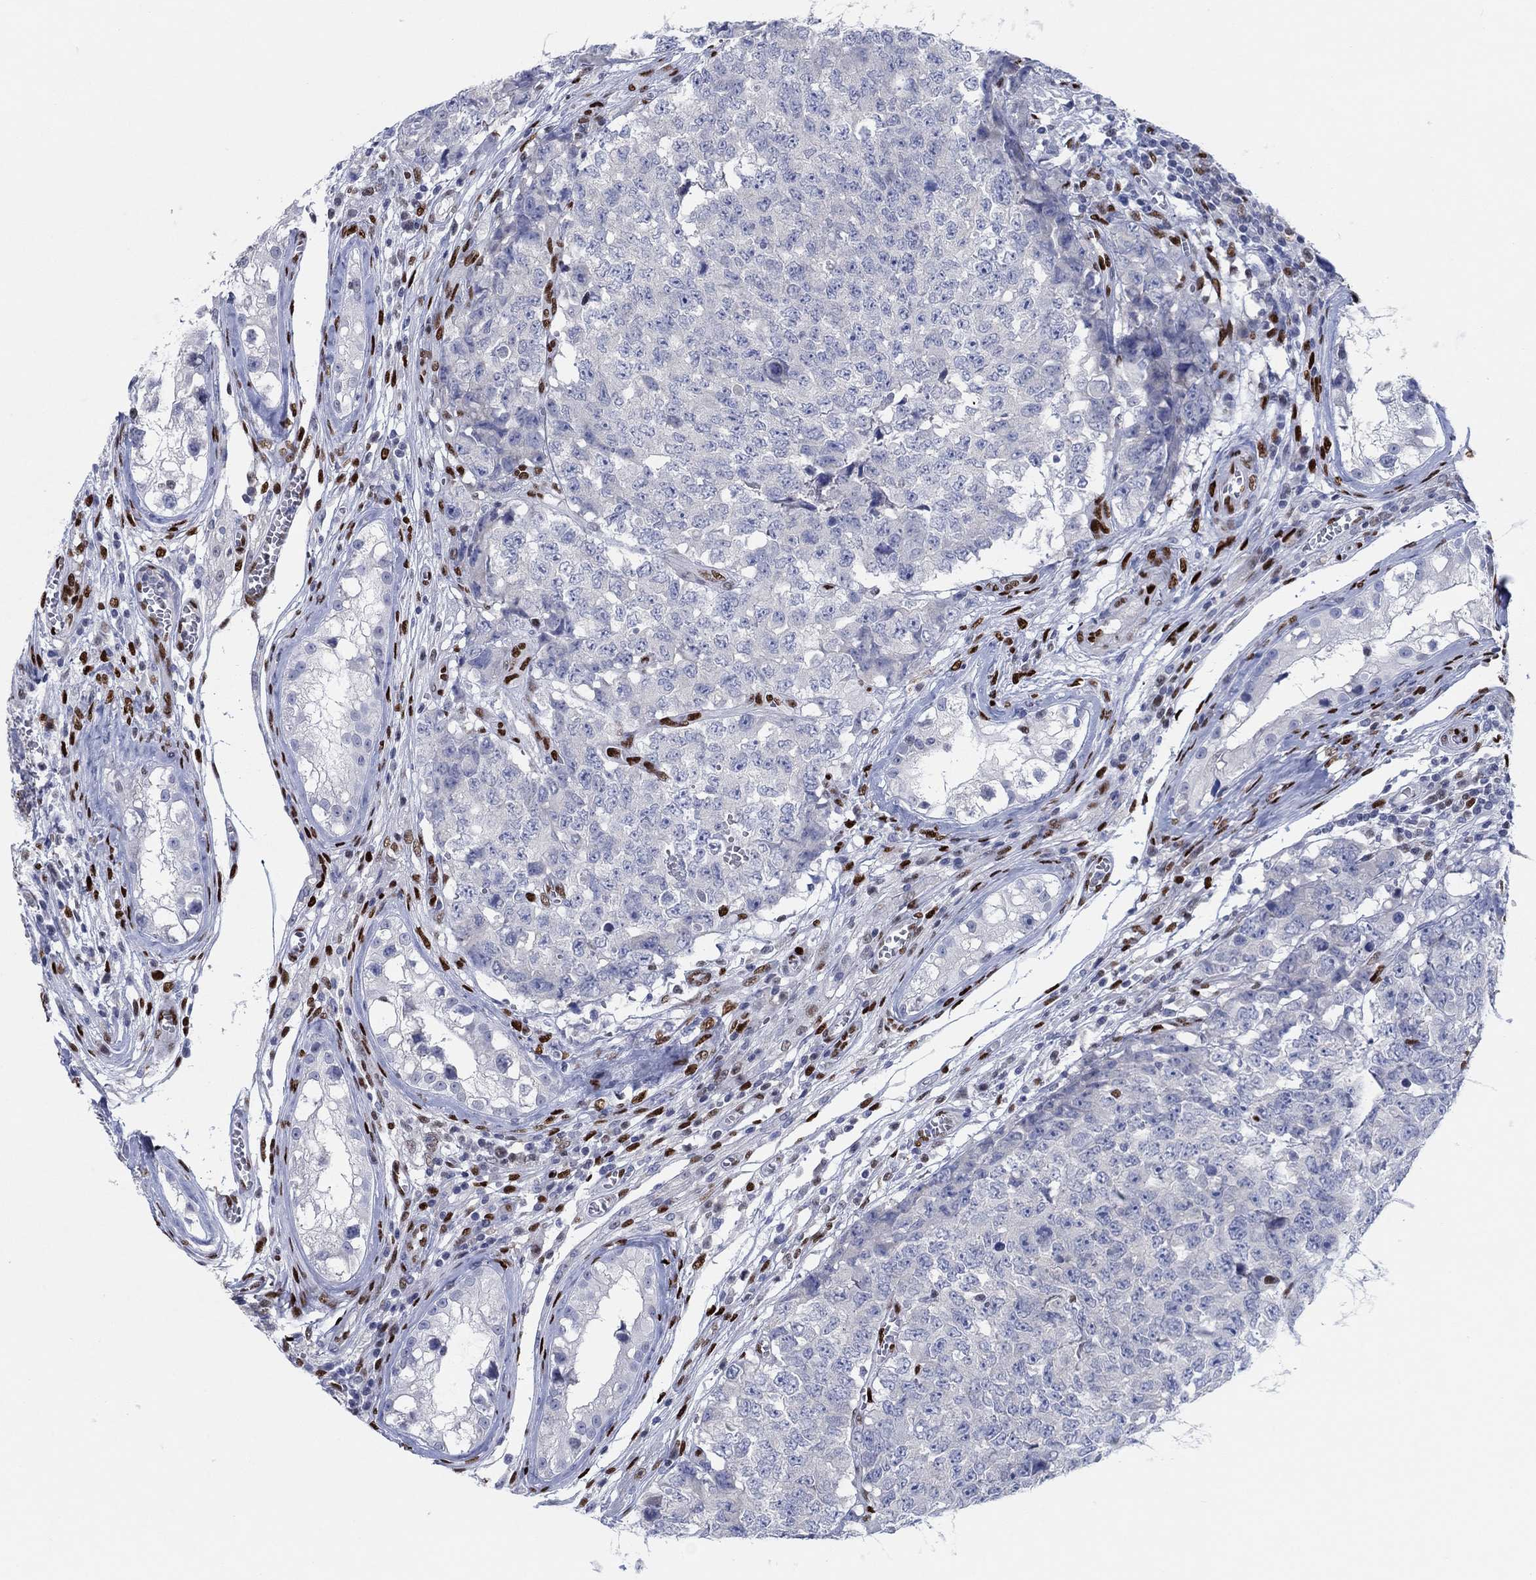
{"staining": {"intensity": "negative", "quantity": "none", "location": "none"}, "tissue": "testis cancer", "cell_type": "Tumor cells", "image_type": "cancer", "snomed": [{"axis": "morphology", "description": "Carcinoma, Embryonal, NOS"}, {"axis": "topography", "description": "Testis"}], "caption": "There is no significant staining in tumor cells of testis cancer.", "gene": "ZEB1", "patient": {"sex": "male", "age": 23}}